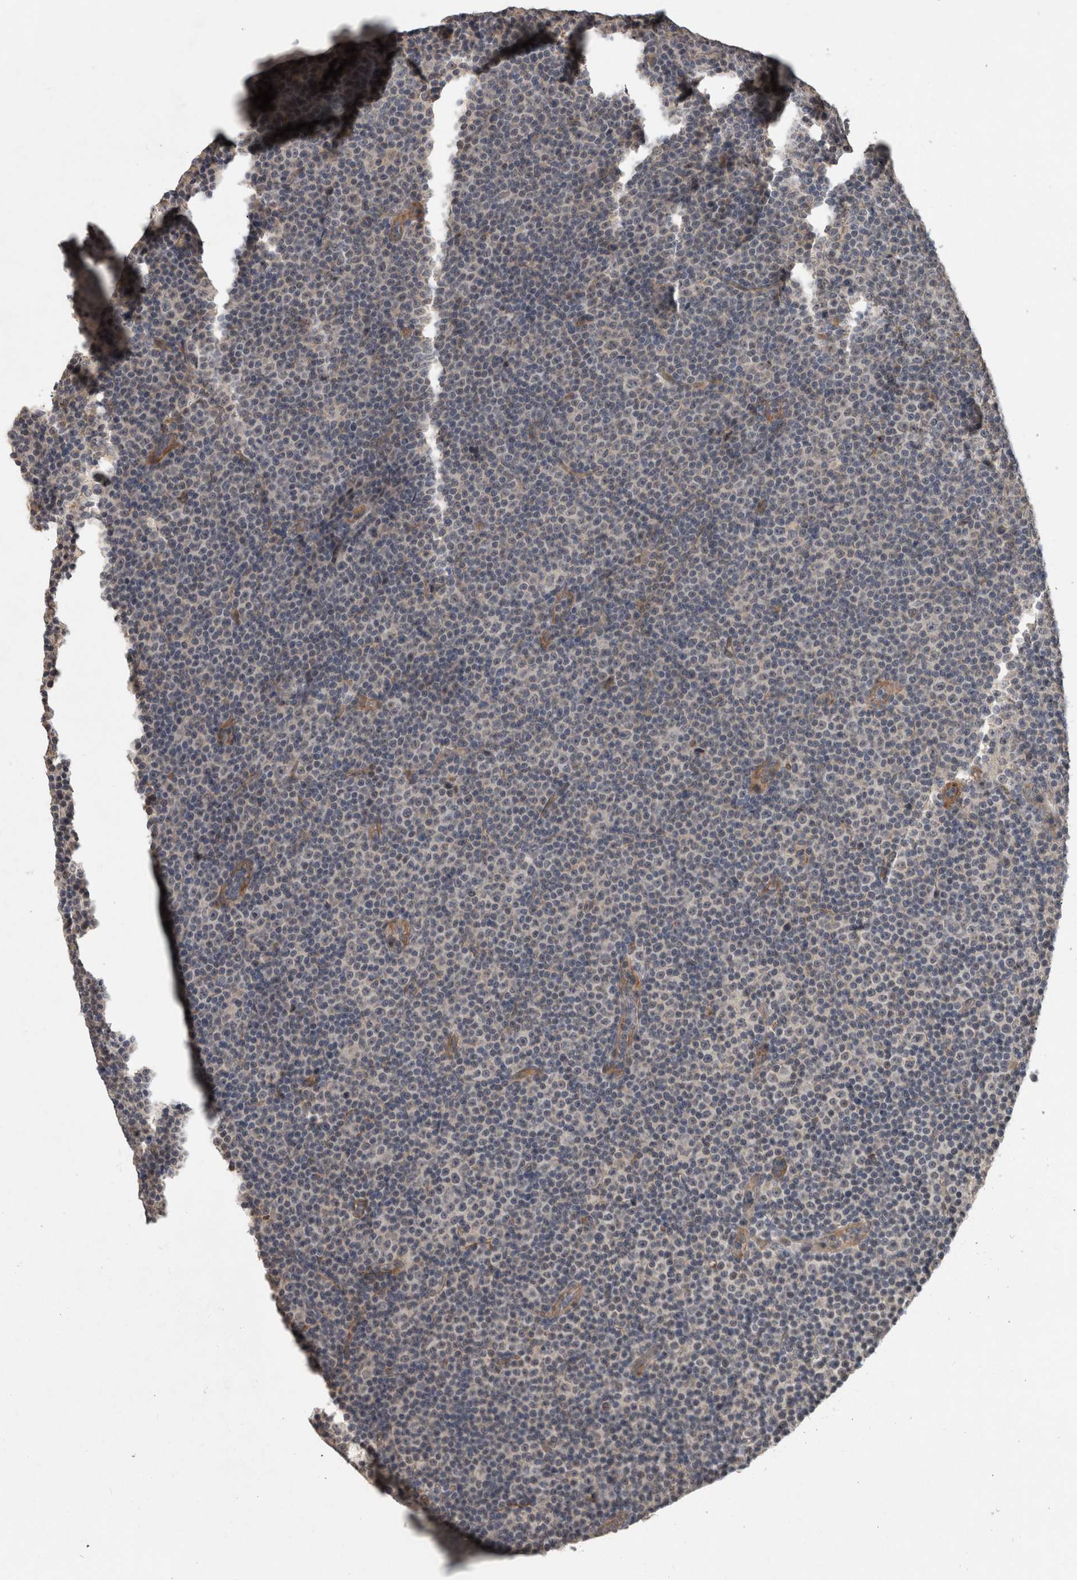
{"staining": {"intensity": "weak", "quantity": "<25%", "location": "cytoplasmic/membranous"}, "tissue": "lymphoma", "cell_type": "Tumor cells", "image_type": "cancer", "snomed": [{"axis": "morphology", "description": "Malignant lymphoma, non-Hodgkin's type, Low grade"}, {"axis": "topography", "description": "Lymph node"}], "caption": "High power microscopy image of an IHC image of lymphoma, revealing no significant expression in tumor cells.", "gene": "RHPN1", "patient": {"sex": "female", "age": 67}}